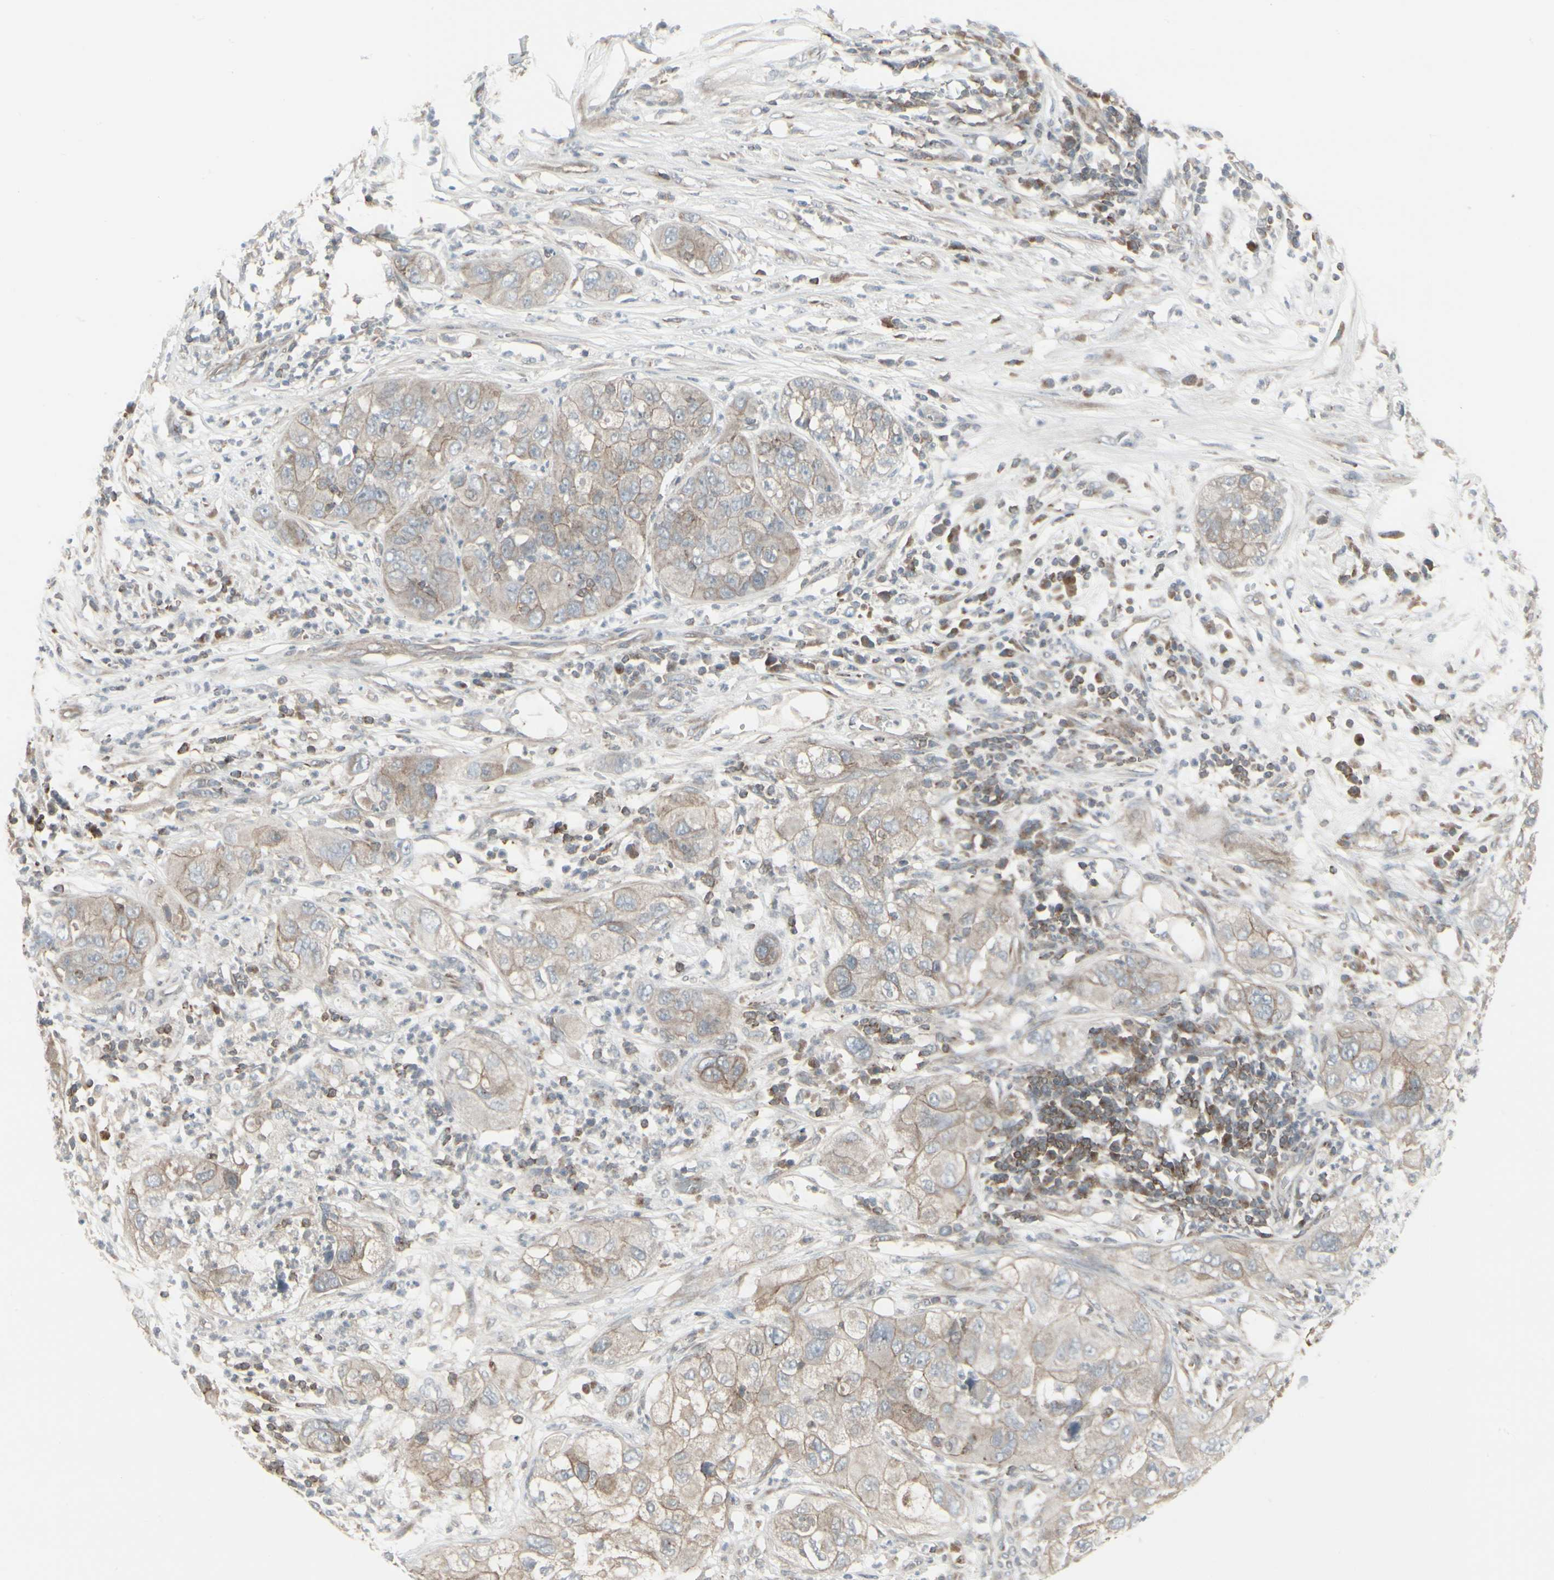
{"staining": {"intensity": "moderate", "quantity": ">75%", "location": "cytoplasmic/membranous"}, "tissue": "pancreatic cancer", "cell_type": "Tumor cells", "image_type": "cancer", "snomed": [{"axis": "morphology", "description": "Adenocarcinoma, NOS"}, {"axis": "topography", "description": "Pancreas"}], "caption": "Brown immunohistochemical staining in human adenocarcinoma (pancreatic) shows moderate cytoplasmic/membranous staining in approximately >75% of tumor cells. Using DAB (3,3'-diaminobenzidine) (brown) and hematoxylin (blue) stains, captured at high magnification using brightfield microscopy.", "gene": "EPS15", "patient": {"sex": "female", "age": 78}}